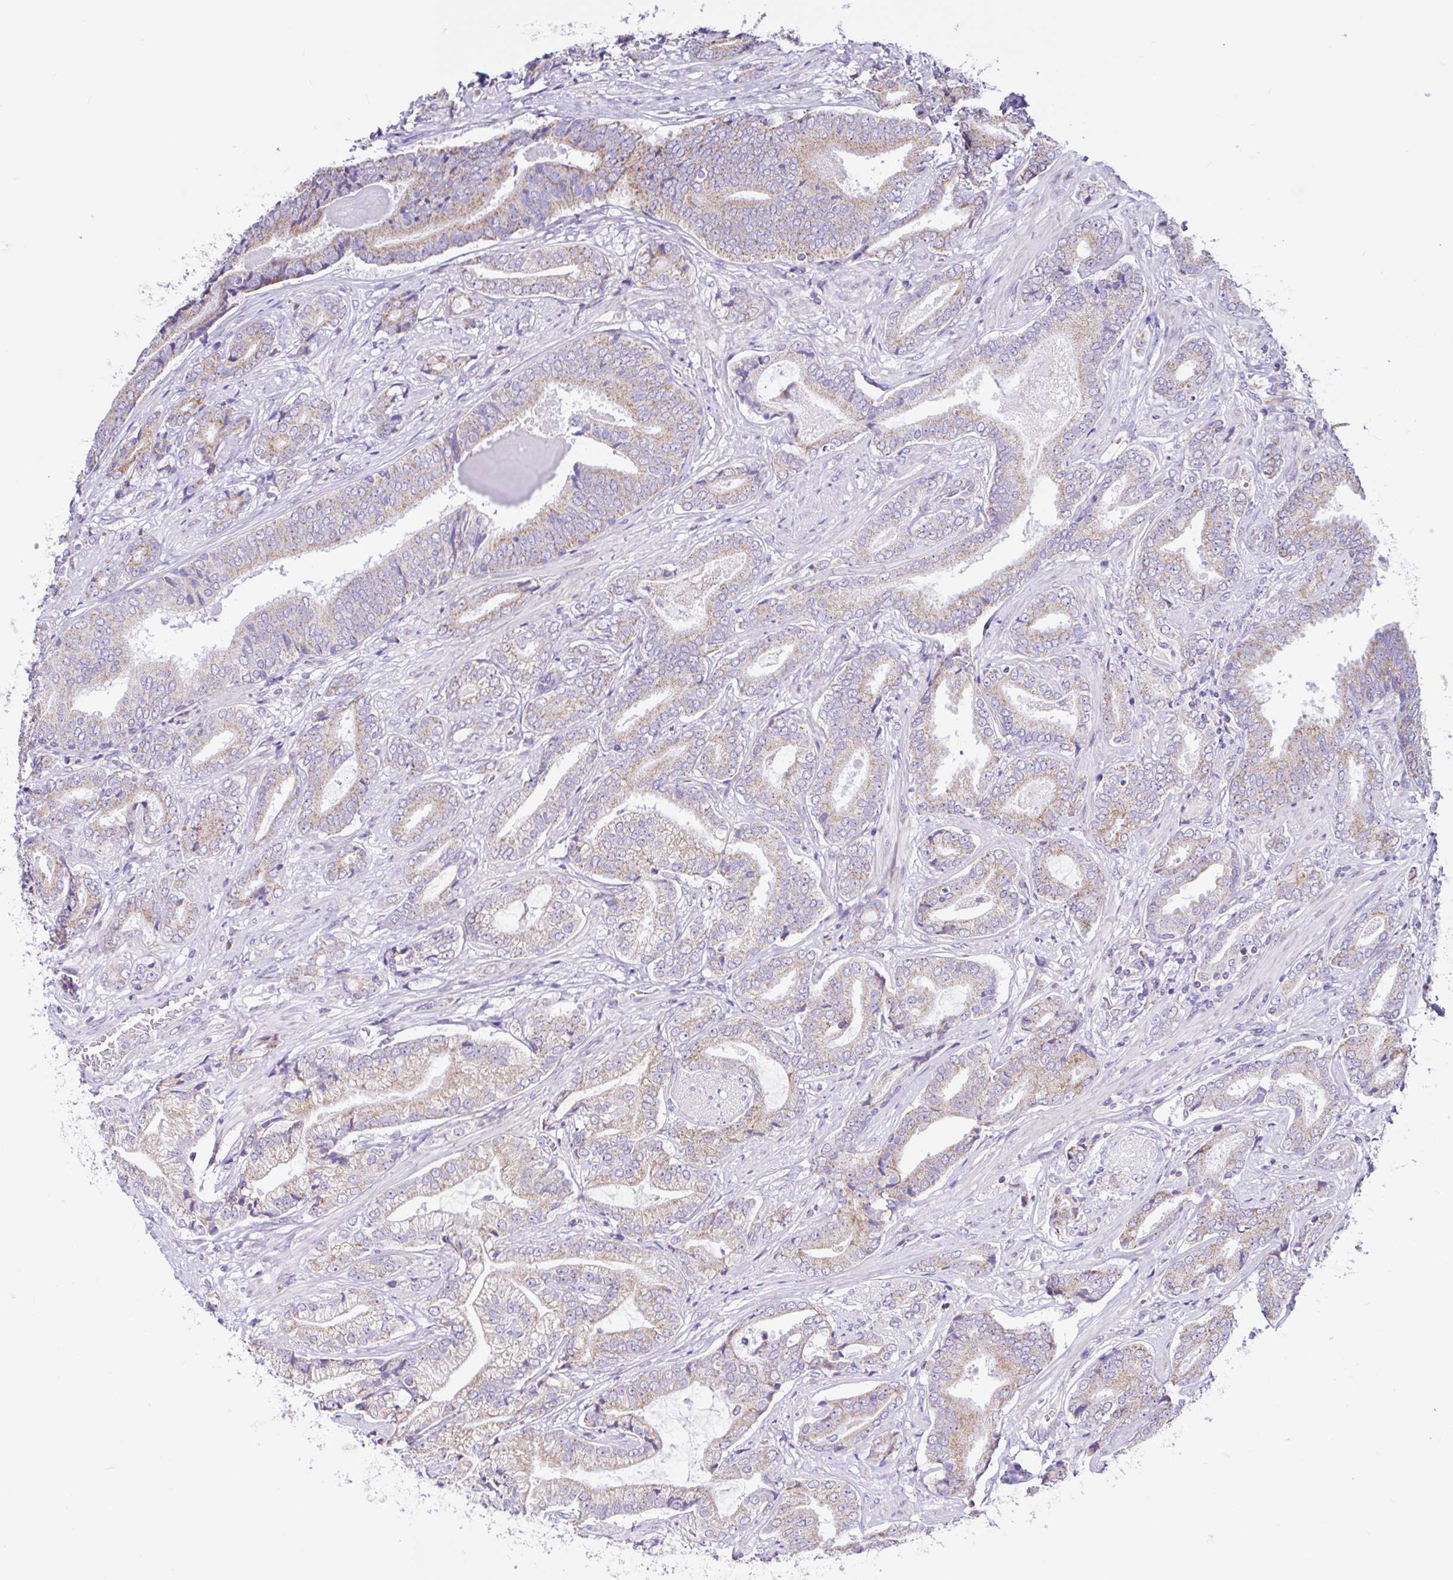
{"staining": {"intensity": "weak", "quantity": ">75%", "location": "cytoplasmic/membranous"}, "tissue": "prostate cancer", "cell_type": "Tumor cells", "image_type": "cancer", "snomed": [{"axis": "morphology", "description": "Adenocarcinoma, High grade"}, {"axis": "topography", "description": "Prostate"}], "caption": "Protein expression by immunohistochemistry reveals weak cytoplasmic/membranous positivity in approximately >75% of tumor cells in prostate cancer. (IHC, brightfield microscopy, high magnification).", "gene": "NDUFS2", "patient": {"sex": "male", "age": 62}}